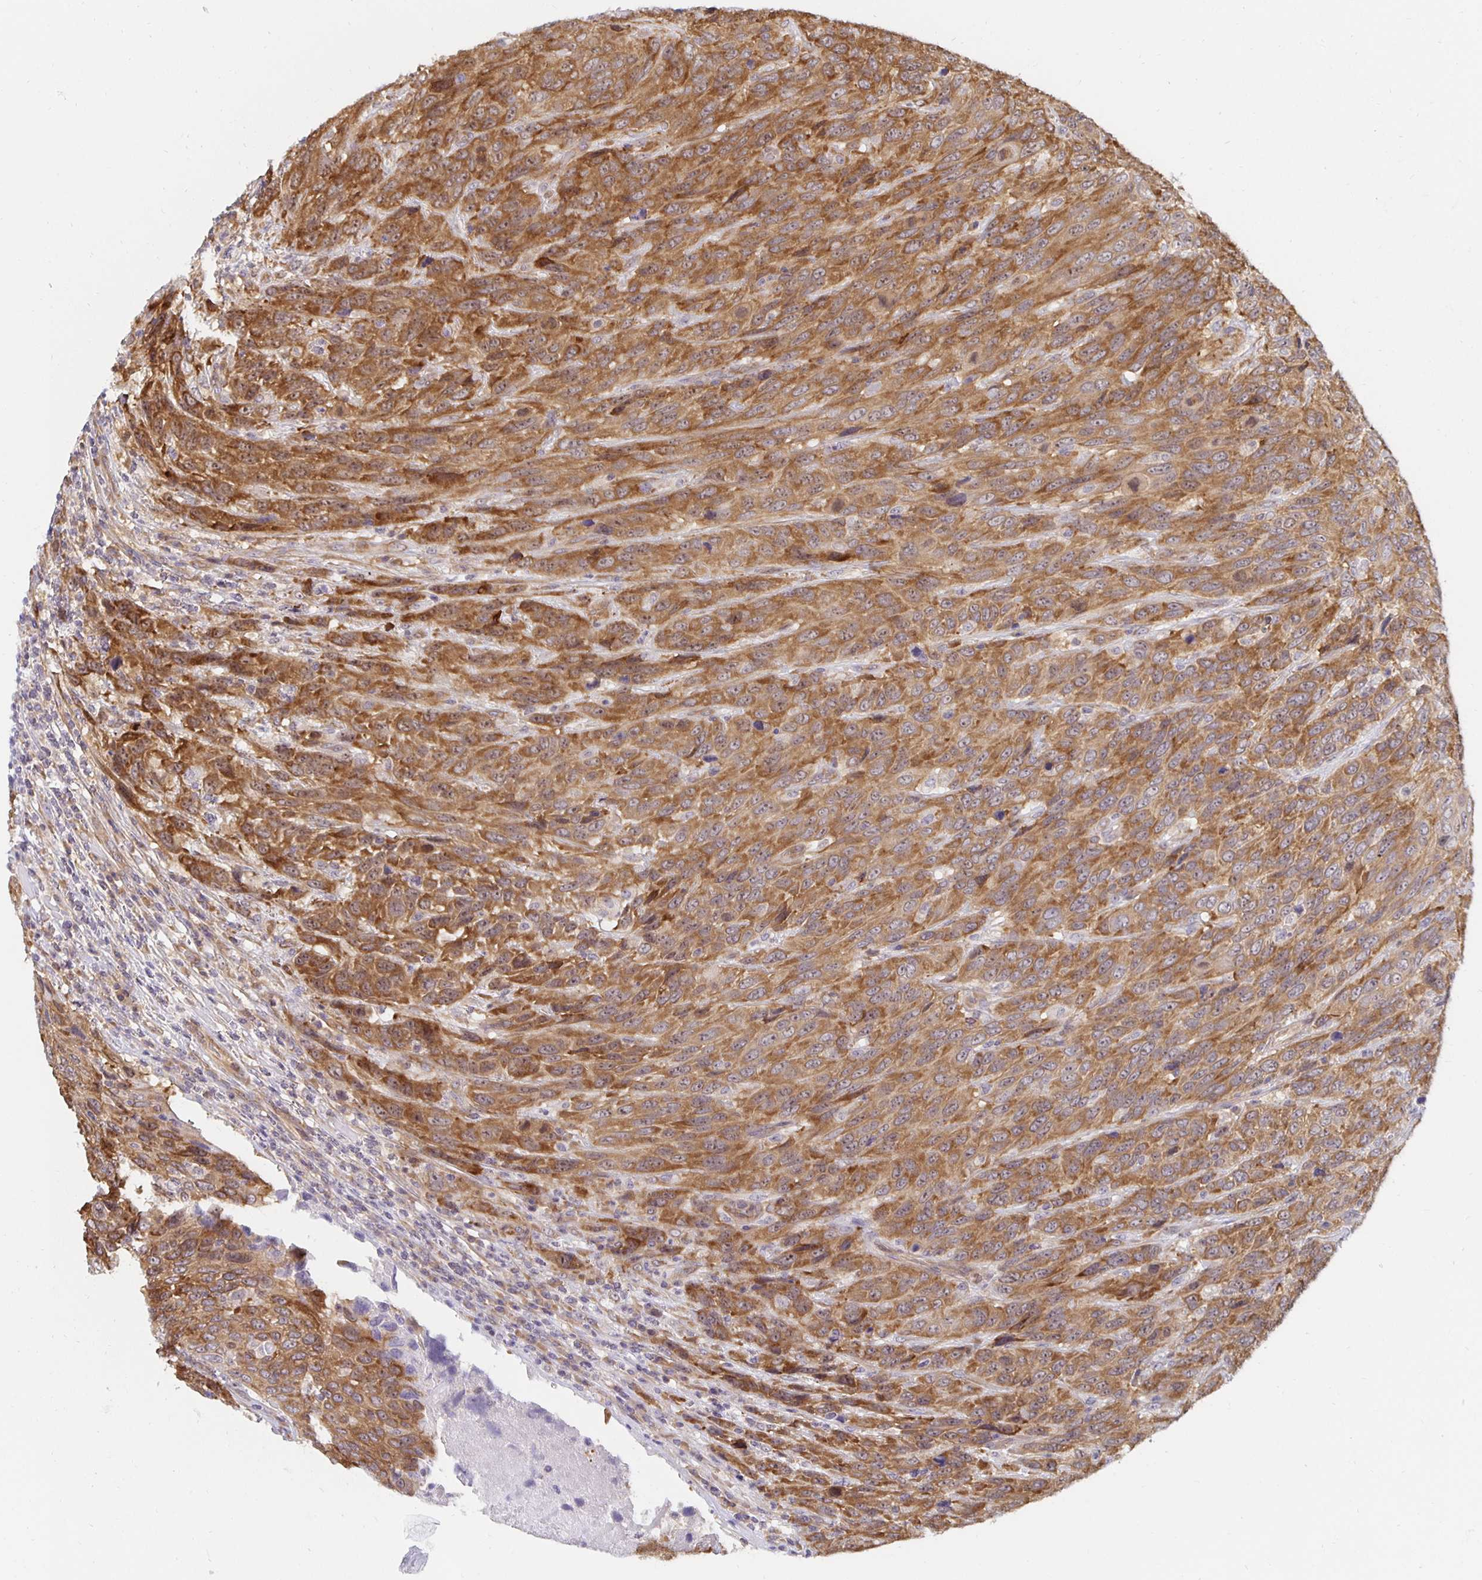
{"staining": {"intensity": "strong", "quantity": ">75%", "location": "cytoplasmic/membranous,nuclear"}, "tissue": "urothelial cancer", "cell_type": "Tumor cells", "image_type": "cancer", "snomed": [{"axis": "morphology", "description": "Urothelial carcinoma, High grade"}, {"axis": "topography", "description": "Urinary bladder"}], "caption": "Immunohistochemistry histopathology image of neoplastic tissue: human urothelial cancer stained using immunohistochemistry shows high levels of strong protein expression localized specifically in the cytoplasmic/membranous and nuclear of tumor cells, appearing as a cytoplasmic/membranous and nuclear brown color.", "gene": "PDAP1", "patient": {"sex": "female", "age": 70}}